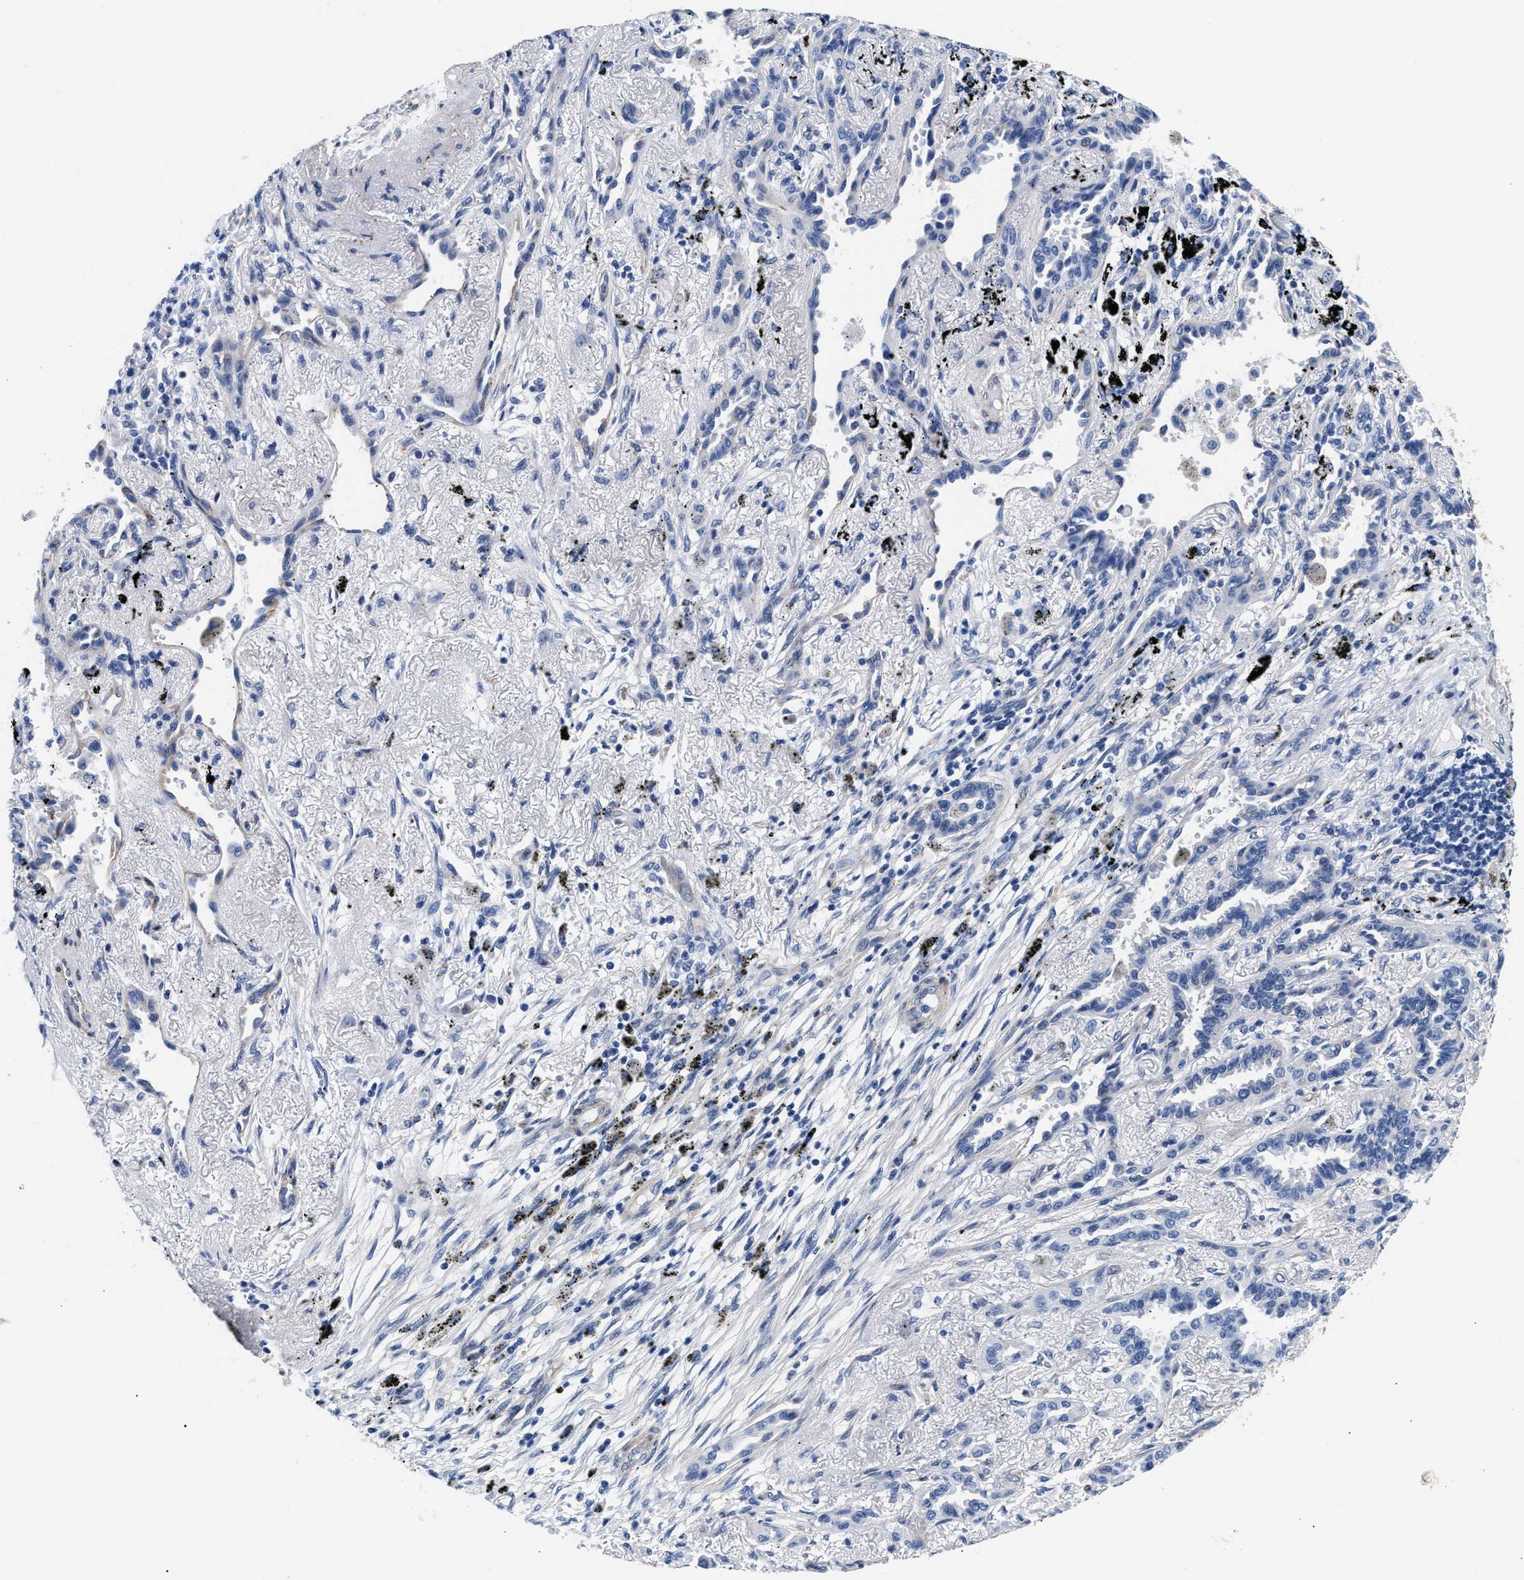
{"staining": {"intensity": "negative", "quantity": "none", "location": "none"}, "tissue": "lung cancer", "cell_type": "Tumor cells", "image_type": "cancer", "snomed": [{"axis": "morphology", "description": "Adenocarcinoma, NOS"}, {"axis": "topography", "description": "Lung"}], "caption": "Immunohistochemical staining of human lung cancer shows no significant expression in tumor cells. (Immunohistochemistry (ihc), brightfield microscopy, high magnification).", "gene": "TRIM29", "patient": {"sex": "male", "age": 59}}